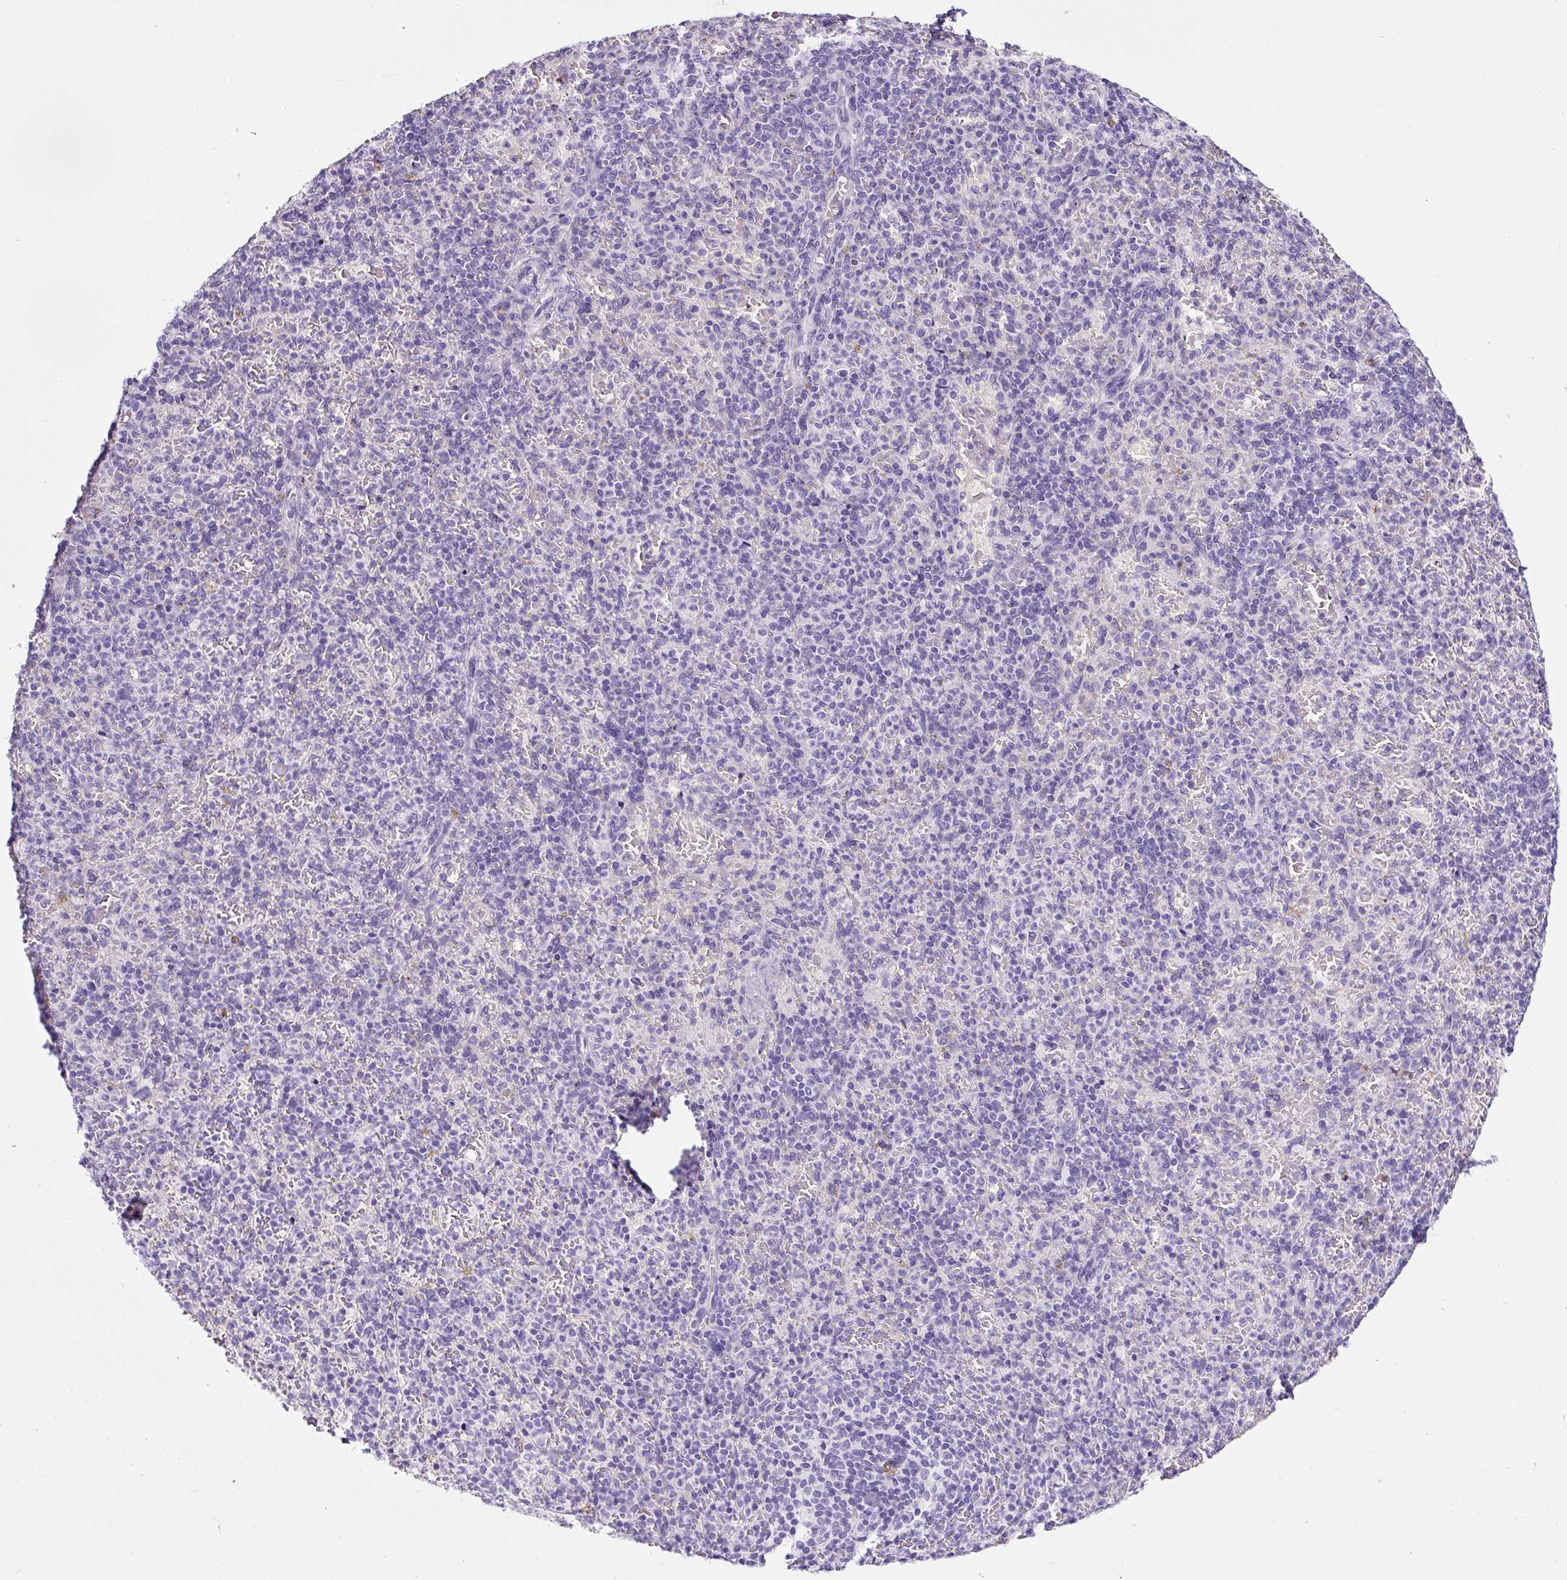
{"staining": {"intensity": "negative", "quantity": "none", "location": "none"}, "tissue": "spleen", "cell_type": "Cells in red pulp", "image_type": "normal", "snomed": [{"axis": "morphology", "description": "Normal tissue, NOS"}, {"axis": "topography", "description": "Spleen"}], "caption": "Immunohistochemical staining of unremarkable spleen reveals no significant staining in cells in red pulp.", "gene": "SP8", "patient": {"sex": "female", "age": 74}}